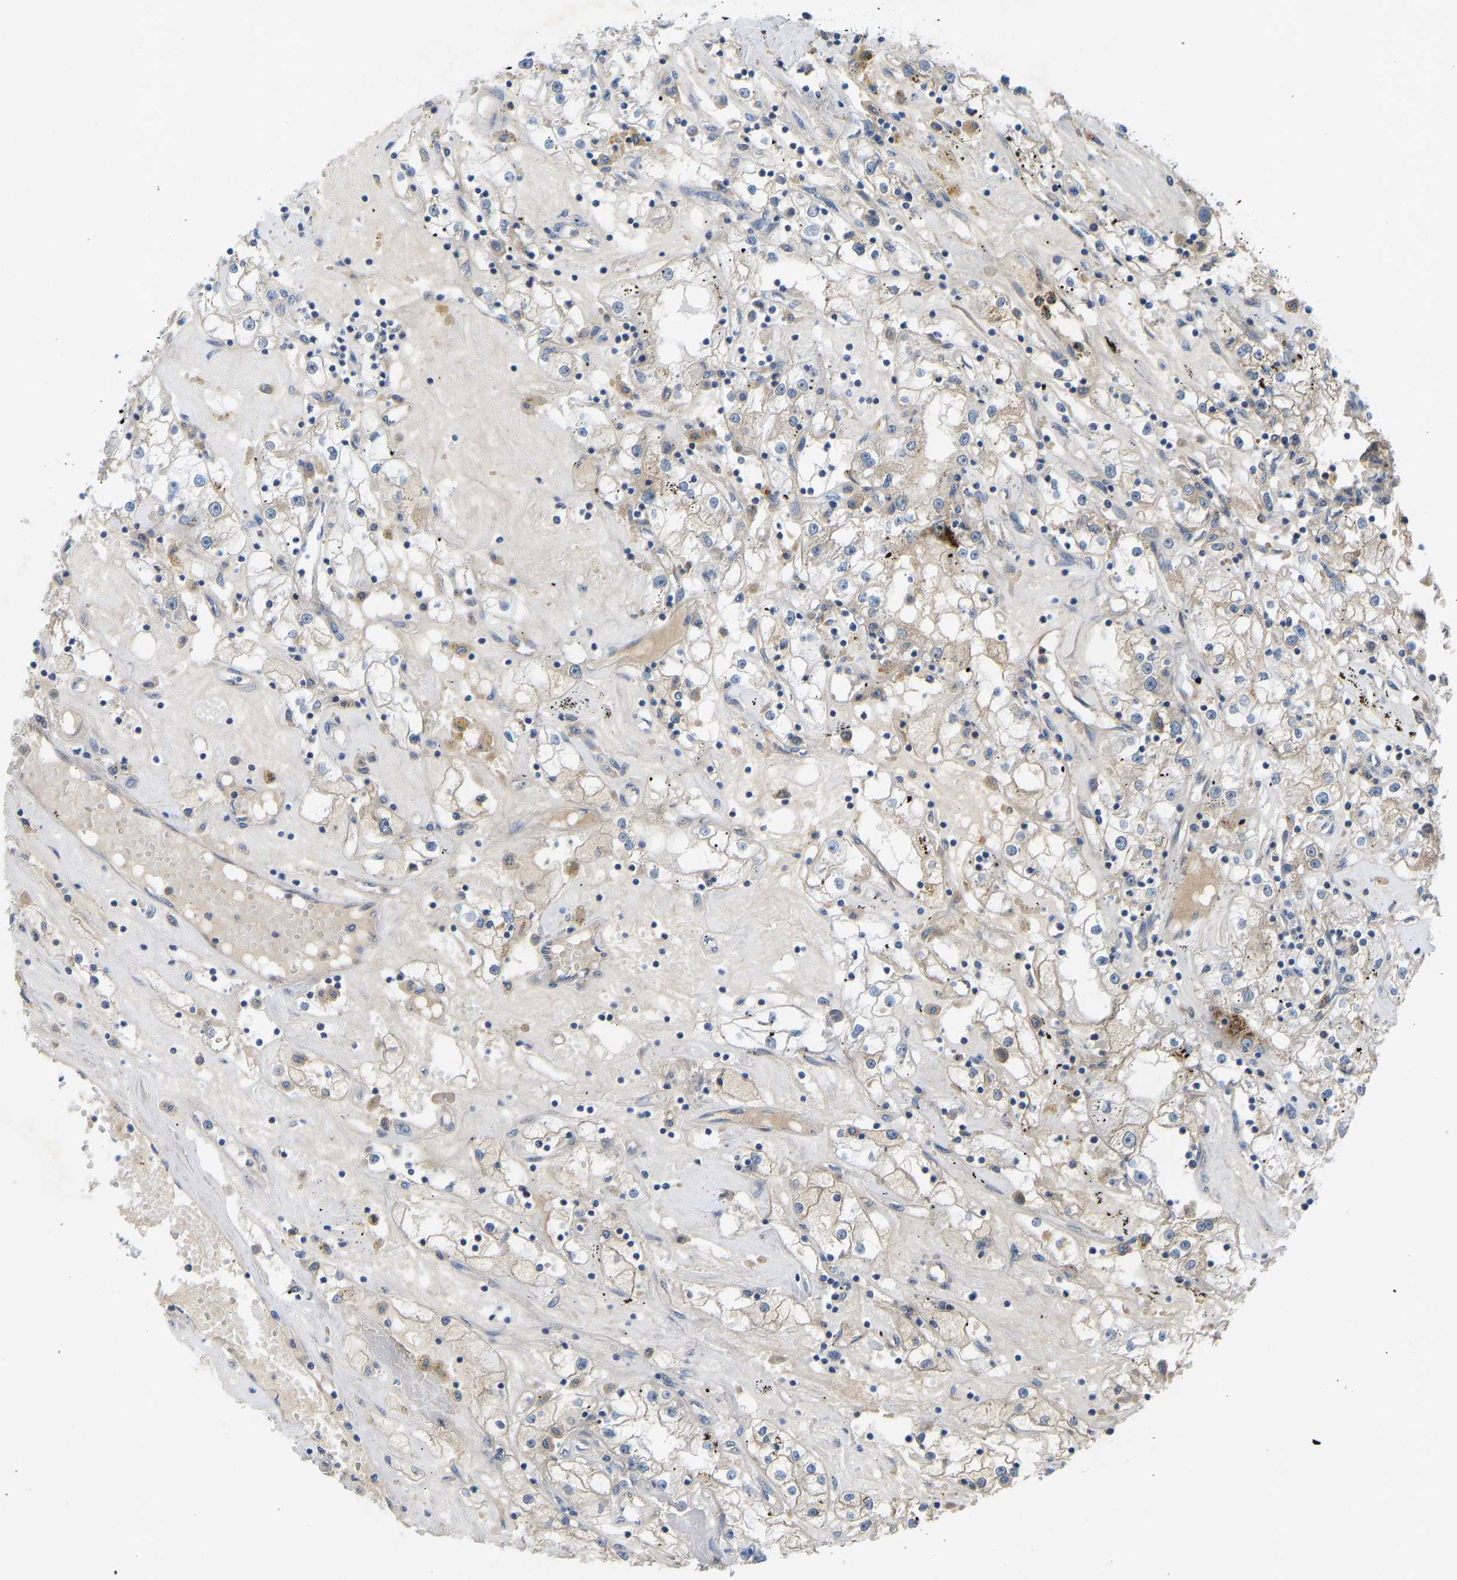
{"staining": {"intensity": "weak", "quantity": "<25%", "location": "cytoplasmic/membranous"}, "tissue": "renal cancer", "cell_type": "Tumor cells", "image_type": "cancer", "snomed": [{"axis": "morphology", "description": "Adenocarcinoma, NOS"}, {"axis": "topography", "description": "Kidney"}], "caption": "An immunohistochemistry (IHC) image of renal adenocarcinoma is shown. There is no staining in tumor cells of renal adenocarcinoma.", "gene": "ZNF251", "patient": {"sex": "male", "age": 56}}